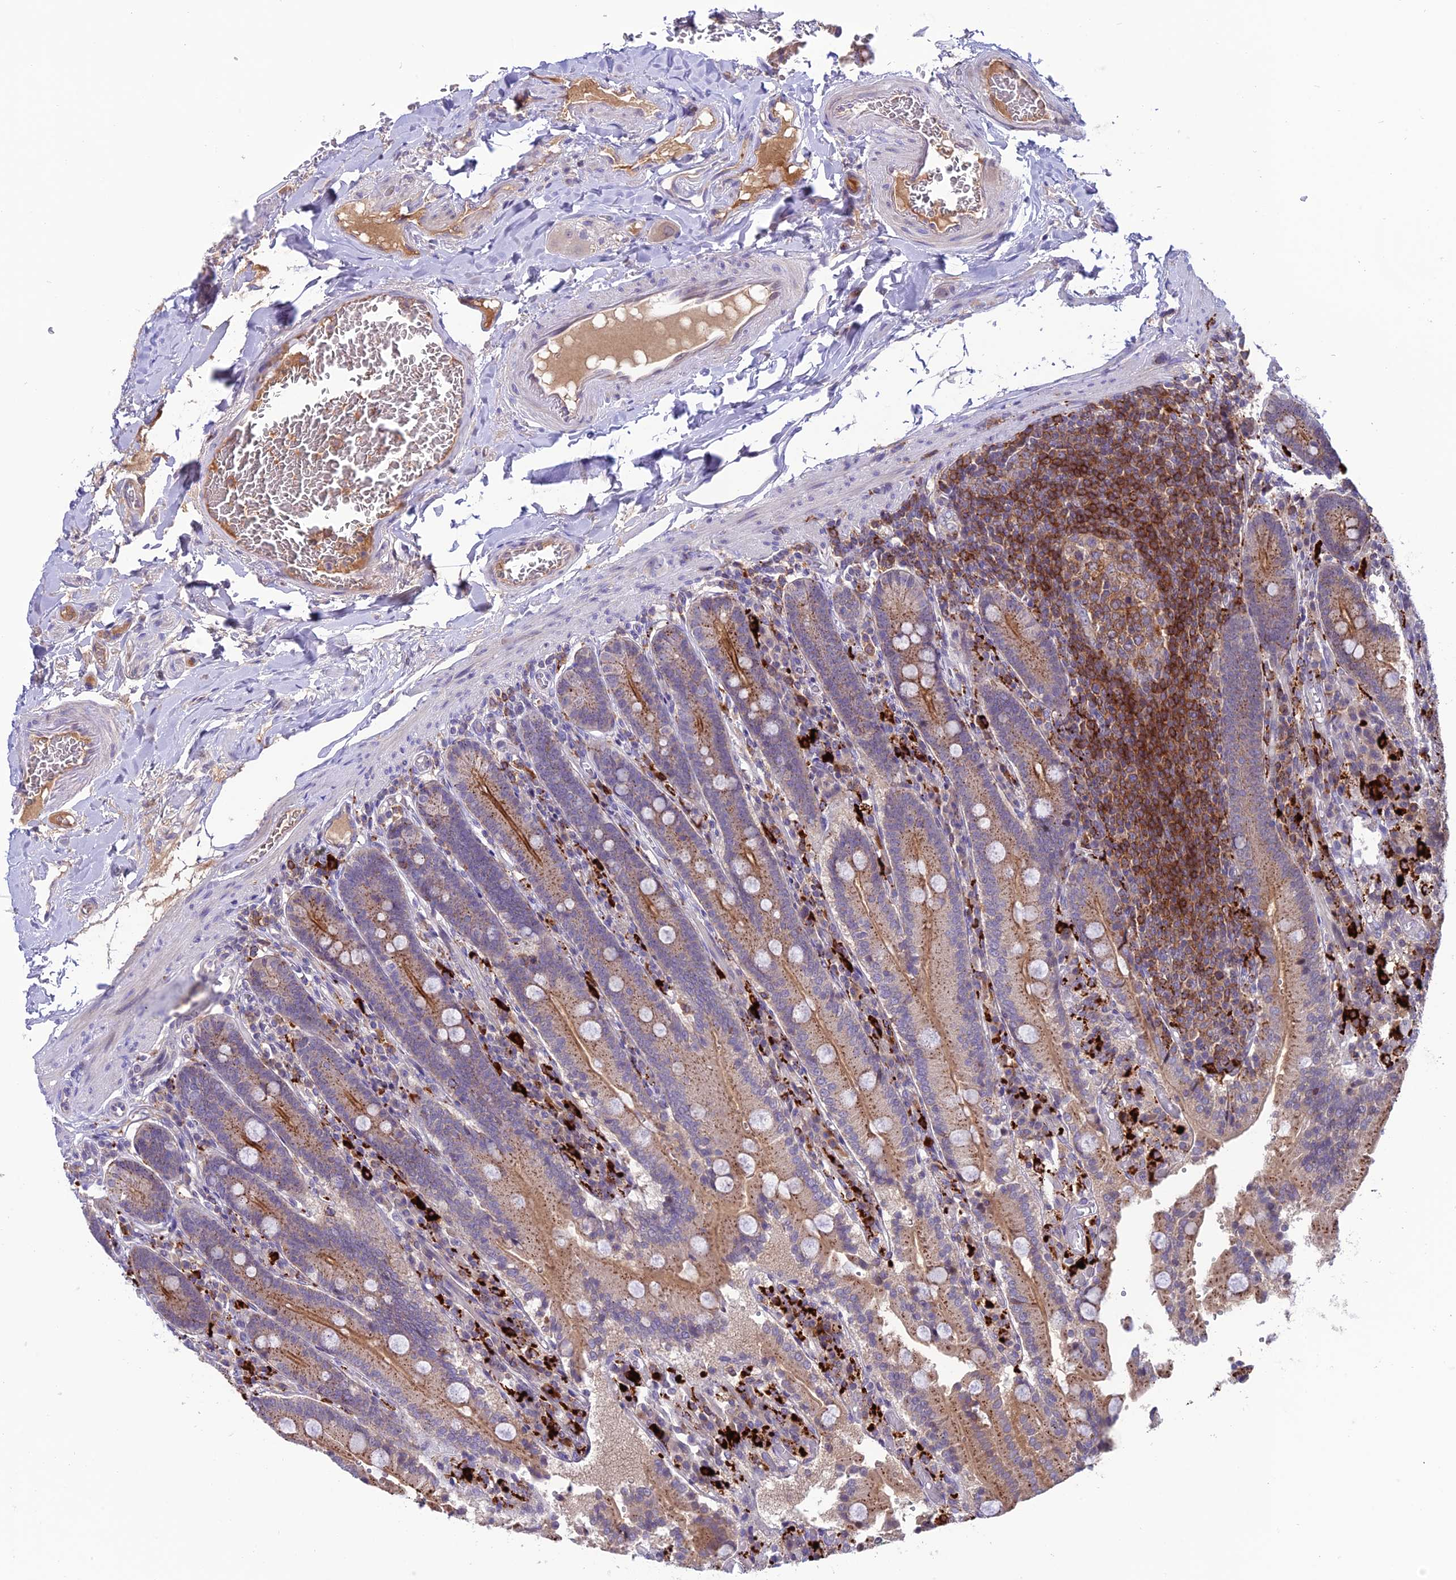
{"staining": {"intensity": "moderate", "quantity": ">75%", "location": "cytoplasmic/membranous"}, "tissue": "duodenum", "cell_type": "Glandular cells", "image_type": "normal", "snomed": [{"axis": "morphology", "description": "Normal tissue, NOS"}, {"axis": "topography", "description": "Duodenum"}], "caption": "An immunohistochemistry (IHC) histopathology image of benign tissue is shown. Protein staining in brown shows moderate cytoplasmic/membranous positivity in duodenum within glandular cells. (DAB (3,3'-diaminobenzidine) IHC with brightfield microscopy, high magnification).", "gene": "ARHGEF18", "patient": {"sex": "female", "age": 62}}